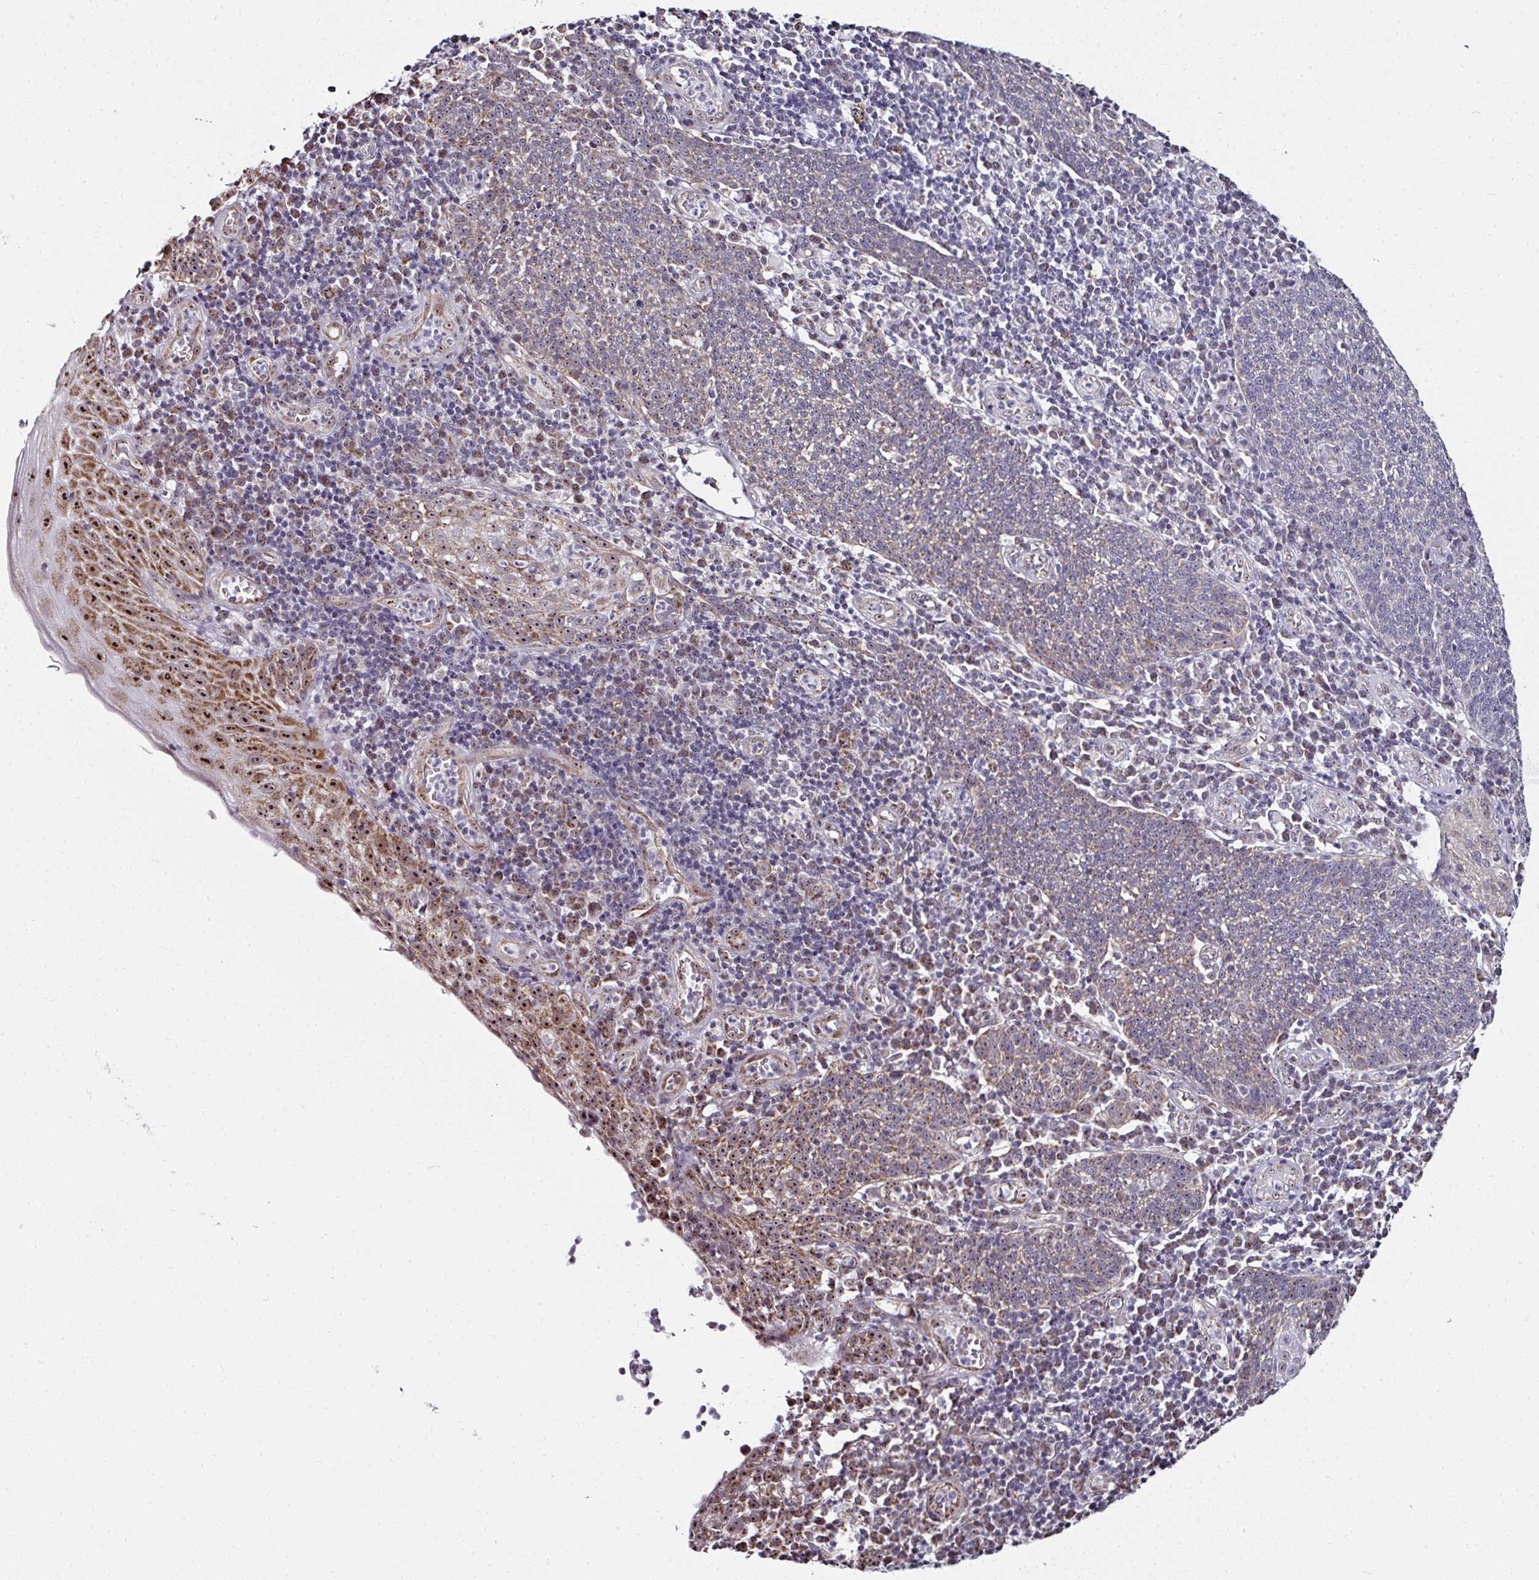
{"staining": {"intensity": "weak", "quantity": "25%-75%", "location": "cytoplasmic/membranous,nuclear"}, "tissue": "cervical cancer", "cell_type": "Tumor cells", "image_type": "cancer", "snomed": [{"axis": "morphology", "description": "Squamous cell carcinoma, NOS"}, {"axis": "topography", "description": "Cervix"}], "caption": "A brown stain shows weak cytoplasmic/membranous and nuclear expression of a protein in squamous cell carcinoma (cervical) tumor cells. Nuclei are stained in blue.", "gene": "NACC2", "patient": {"sex": "female", "age": 34}}